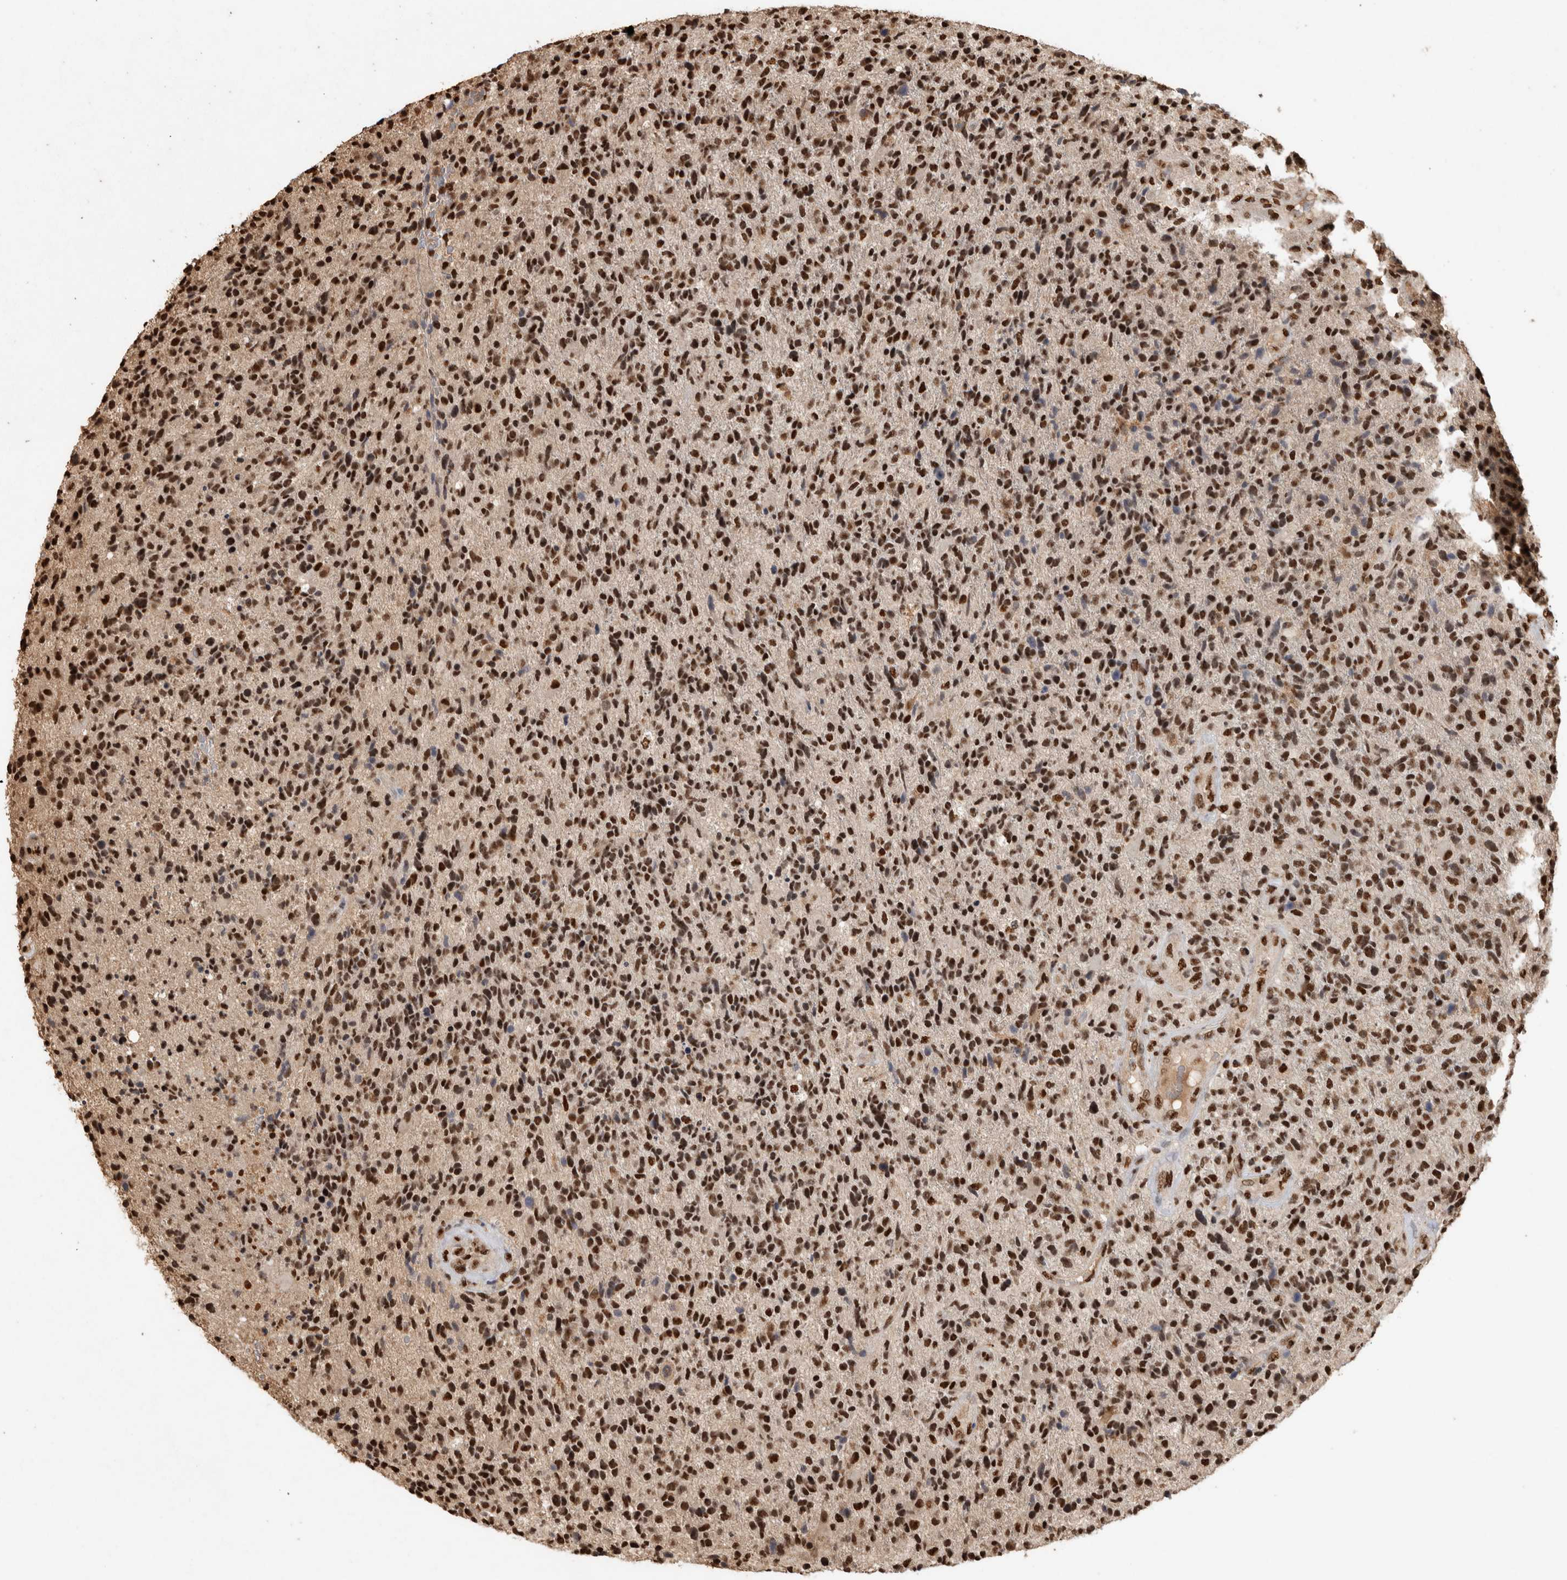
{"staining": {"intensity": "strong", "quantity": ">75%", "location": "nuclear"}, "tissue": "glioma", "cell_type": "Tumor cells", "image_type": "cancer", "snomed": [{"axis": "morphology", "description": "Glioma, malignant, High grade"}, {"axis": "topography", "description": "Brain"}], "caption": "Tumor cells show high levels of strong nuclear expression in about >75% of cells in malignant glioma (high-grade). (IHC, brightfield microscopy, high magnification).", "gene": "RAD50", "patient": {"sex": "male", "age": 72}}